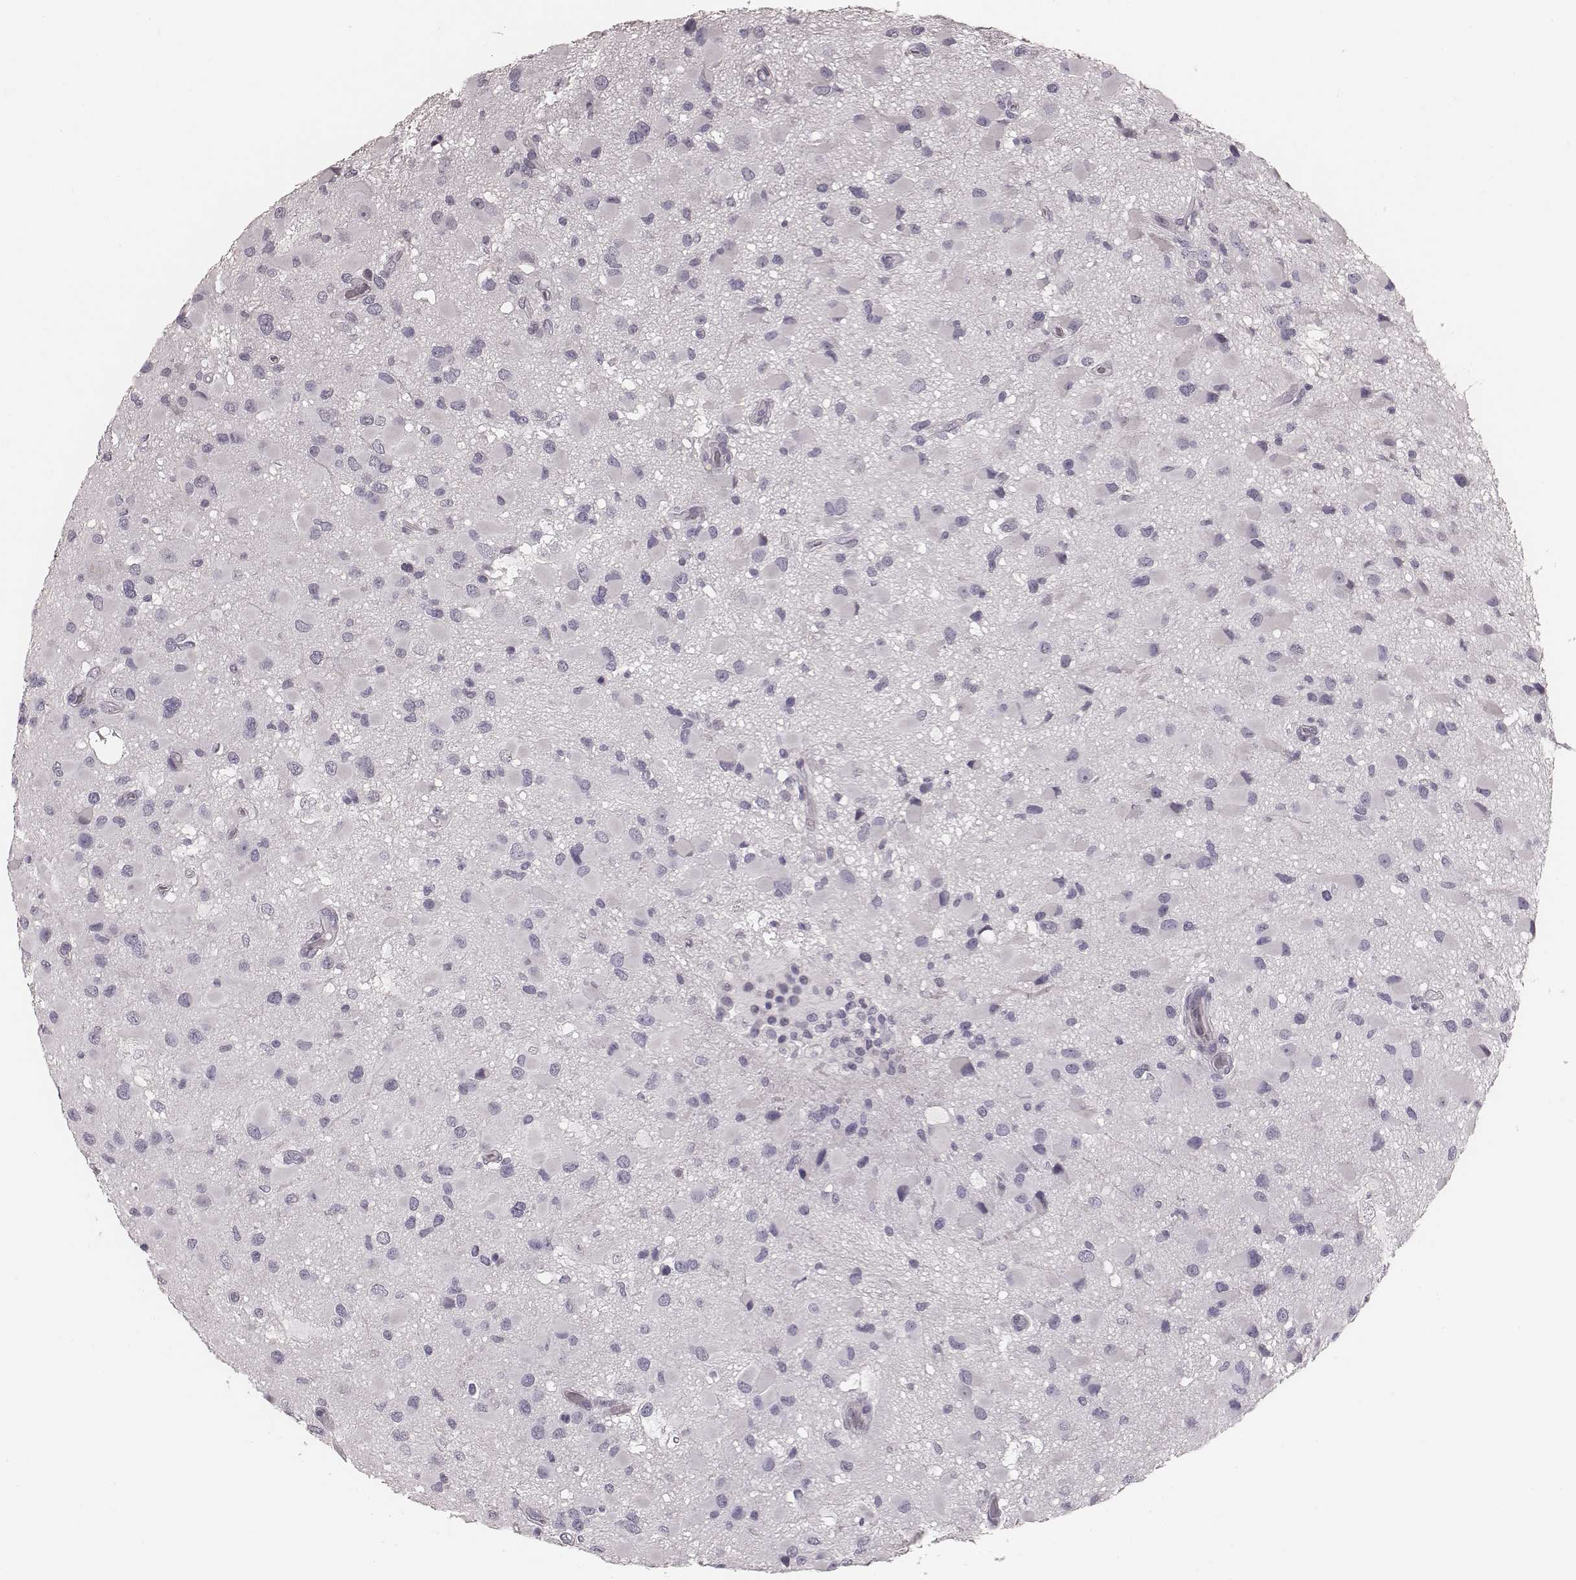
{"staining": {"intensity": "negative", "quantity": "none", "location": "none"}, "tissue": "glioma", "cell_type": "Tumor cells", "image_type": "cancer", "snomed": [{"axis": "morphology", "description": "Glioma, malignant, Low grade"}, {"axis": "topography", "description": "Brain"}], "caption": "Tumor cells show no significant expression in low-grade glioma (malignant).", "gene": "CSHL1", "patient": {"sex": "female", "age": 32}}